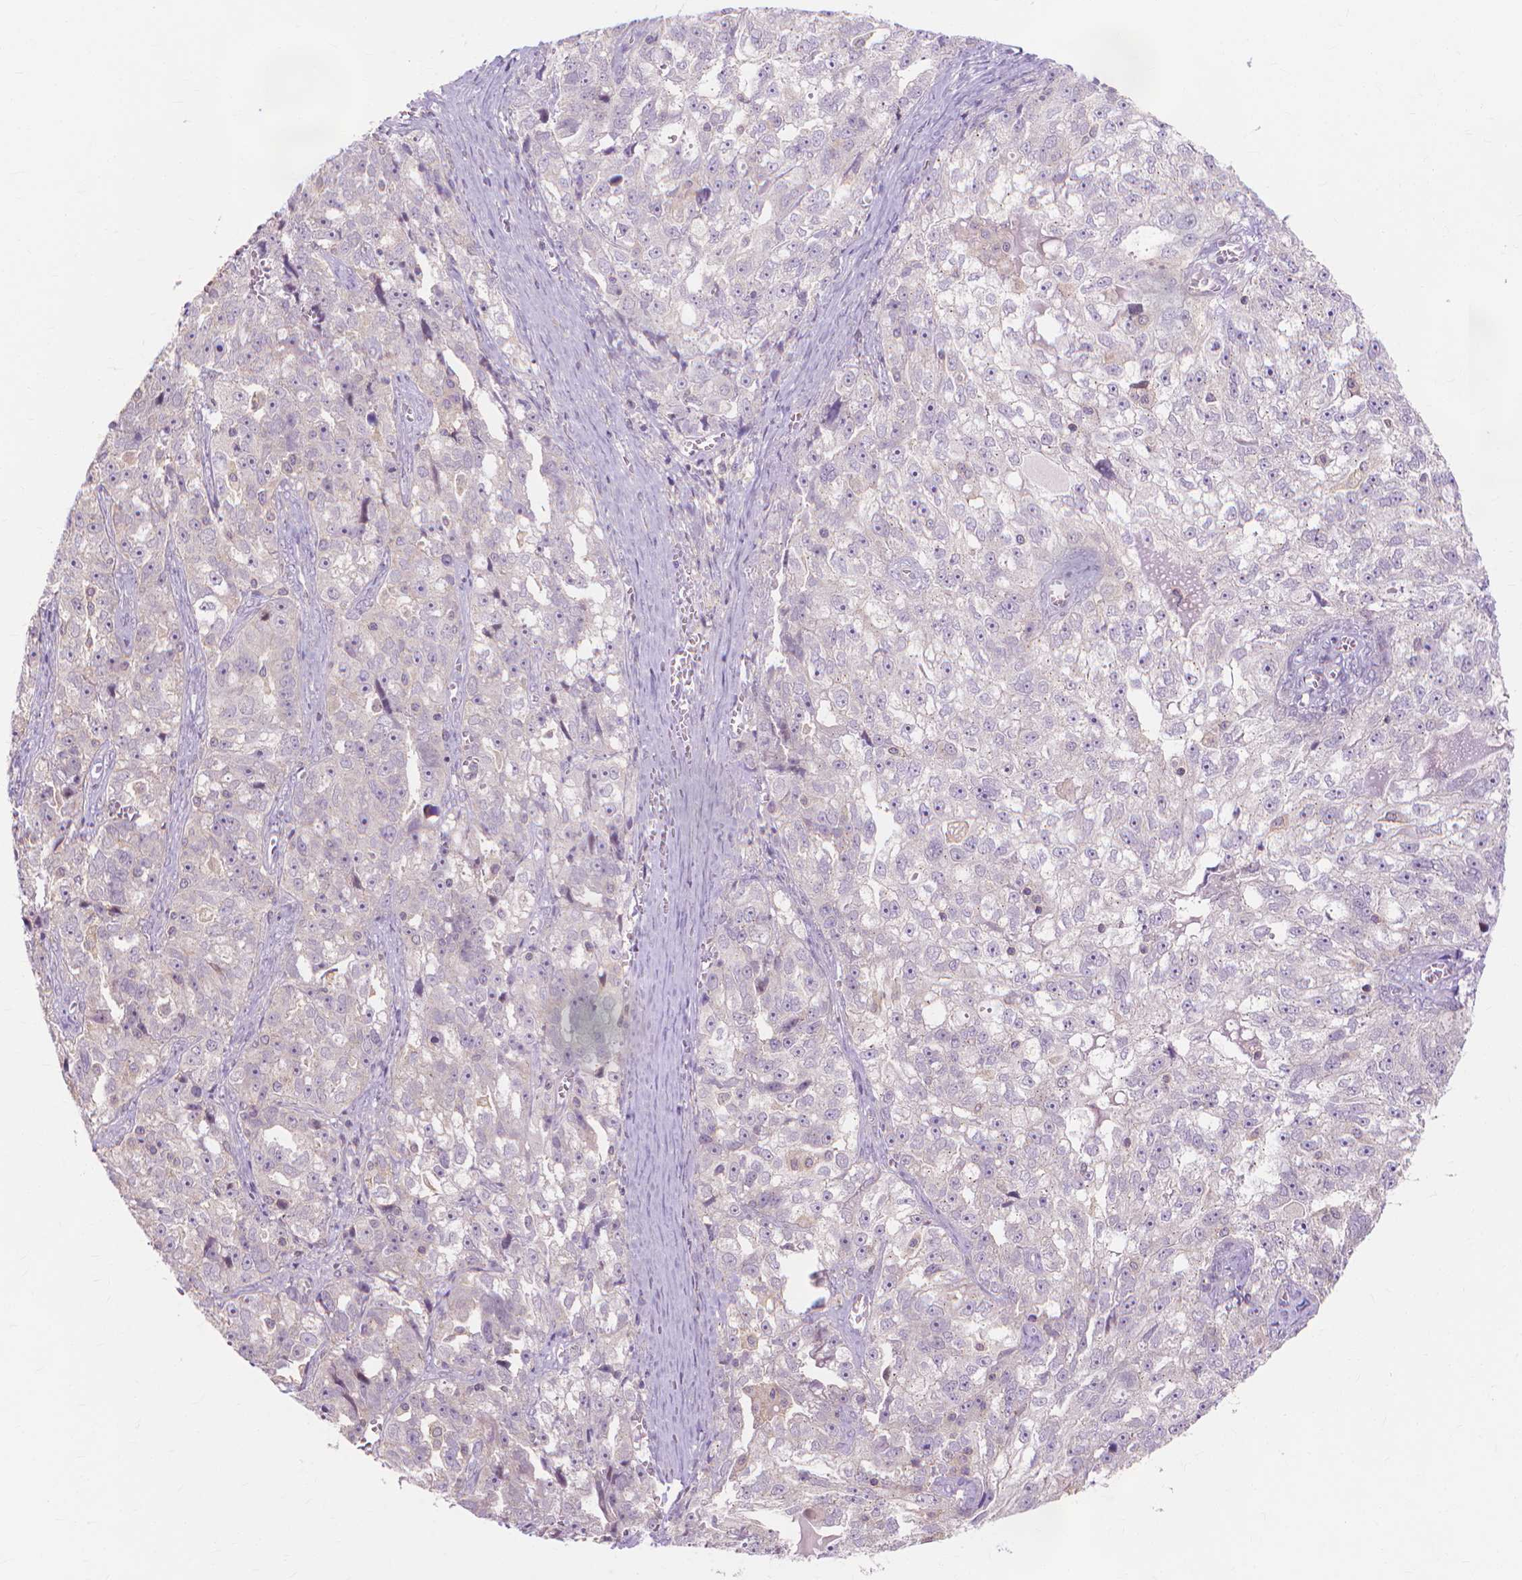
{"staining": {"intensity": "negative", "quantity": "none", "location": "none"}, "tissue": "ovarian cancer", "cell_type": "Tumor cells", "image_type": "cancer", "snomed": [{"axis": "morphology", "description": "Cystadenocarcinoma, serous, NOS"}, {"axis": "topography", "description": "Ovary"}], "caption": "An image of ovarian cancer stained for a protein shows no brown staining in tumor cells. (DAB (3,3'-diaminobenzidine) IHC with hematoxylin counter stain).", "gene": "PRDM13", "patient": {"sex": "female", "age": 51}}